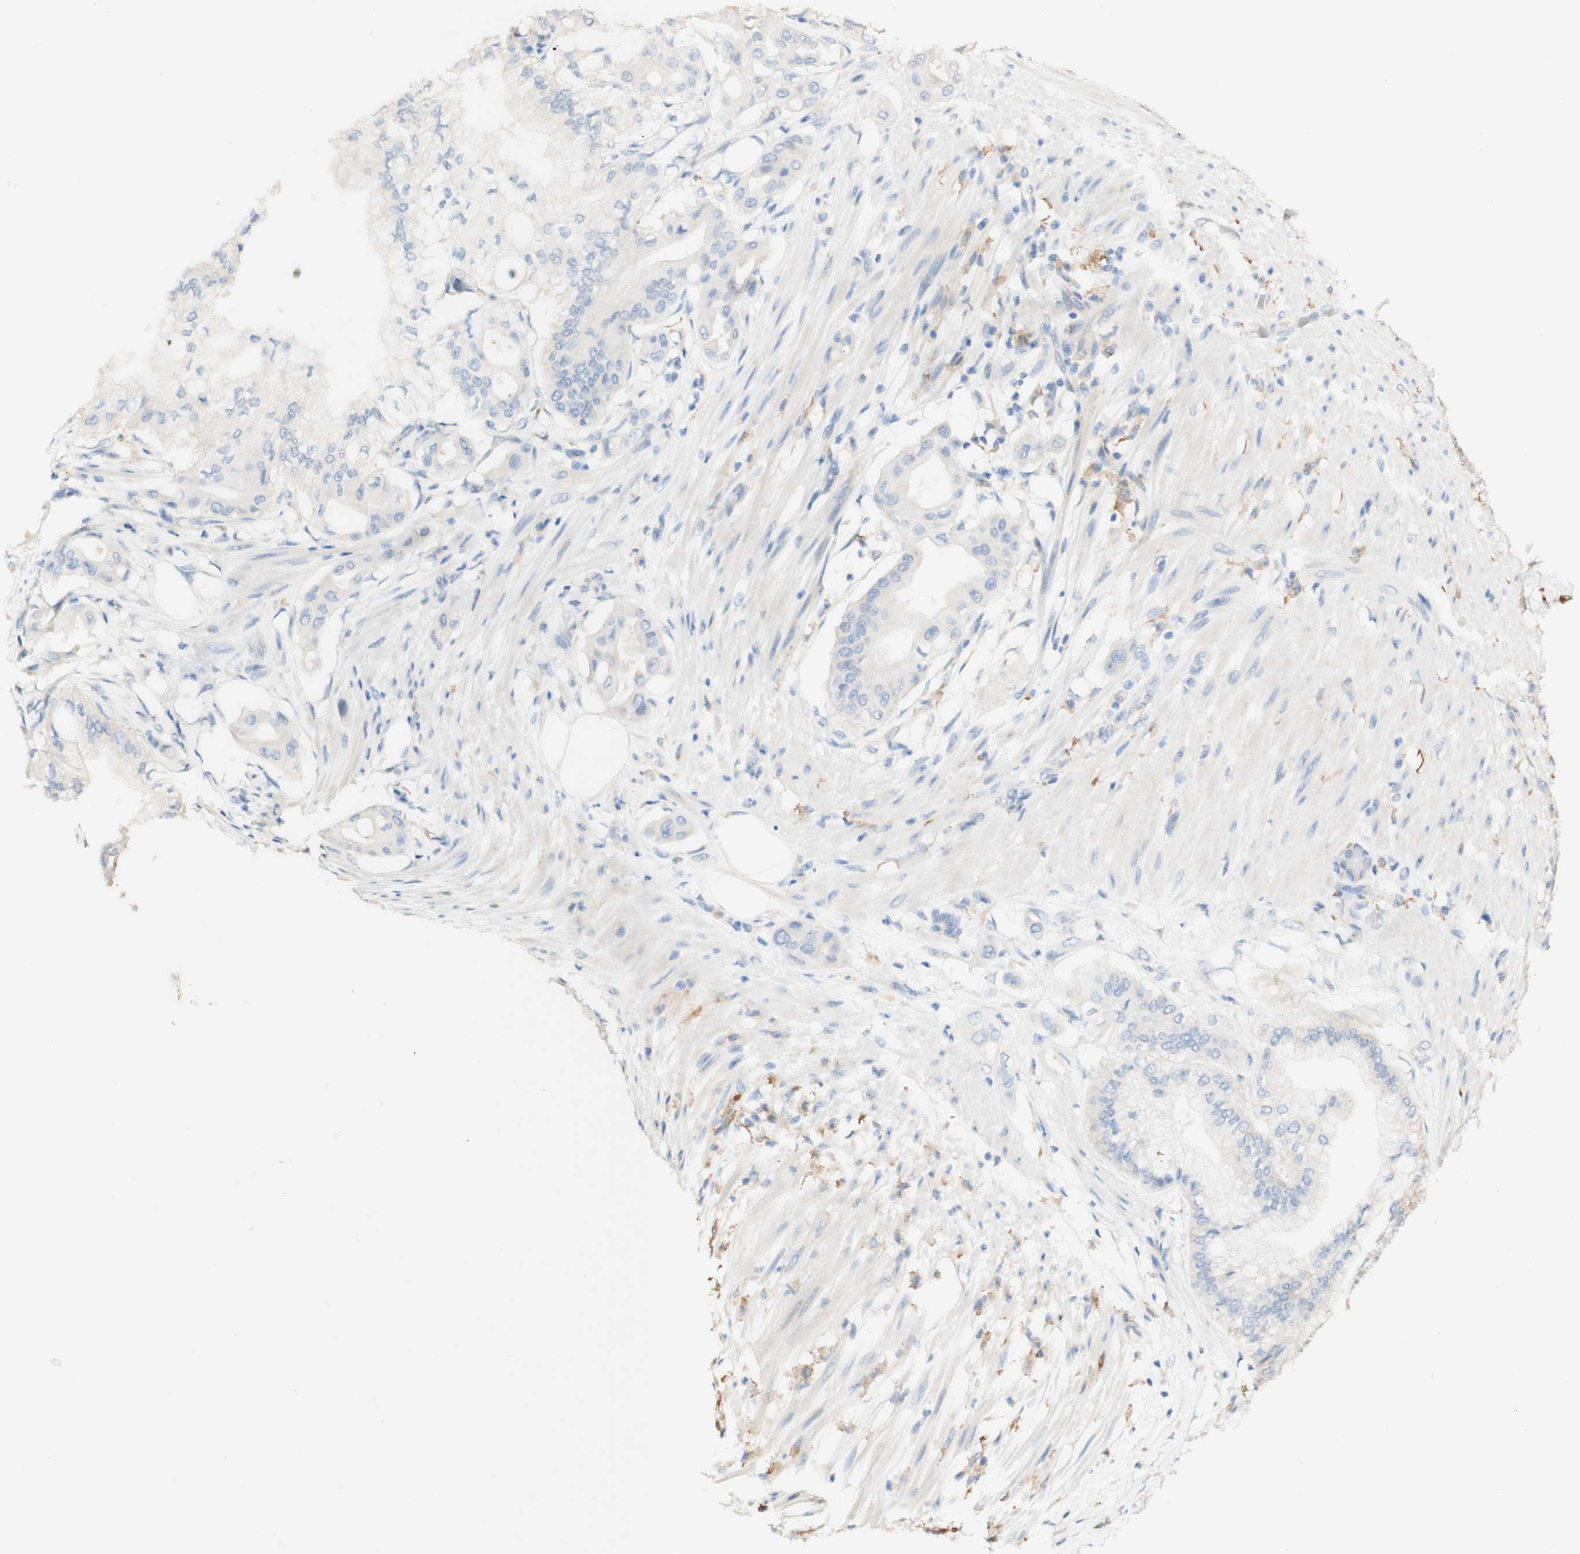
{"staining": {"intensity": "weak", "quantity": ">75%", "location": "cytoplasmic/membranous"}, "tissue": "pancreatic cancer", "cell_type": "Tumor cells", "image_type": "cancer", "snomed": [{"axis": "morphology", "description": "Adenocarcinoma, NOS"}, {"axis": "morphology", "description": "Adenocarcinoma, metastatic, NOS"}, {"axis": "topography", "description": "Lymph node"}, {"axis": "topography", "description": "Pancreas"}, {"axis": "topography", "description": "Duodenum"}], "caption": "Human pancreatic cancer stained with a protein marker displays weak staining in tumor cells.", "gene": "FCGRT", "patient": {"sex": "female", "age": 64}}